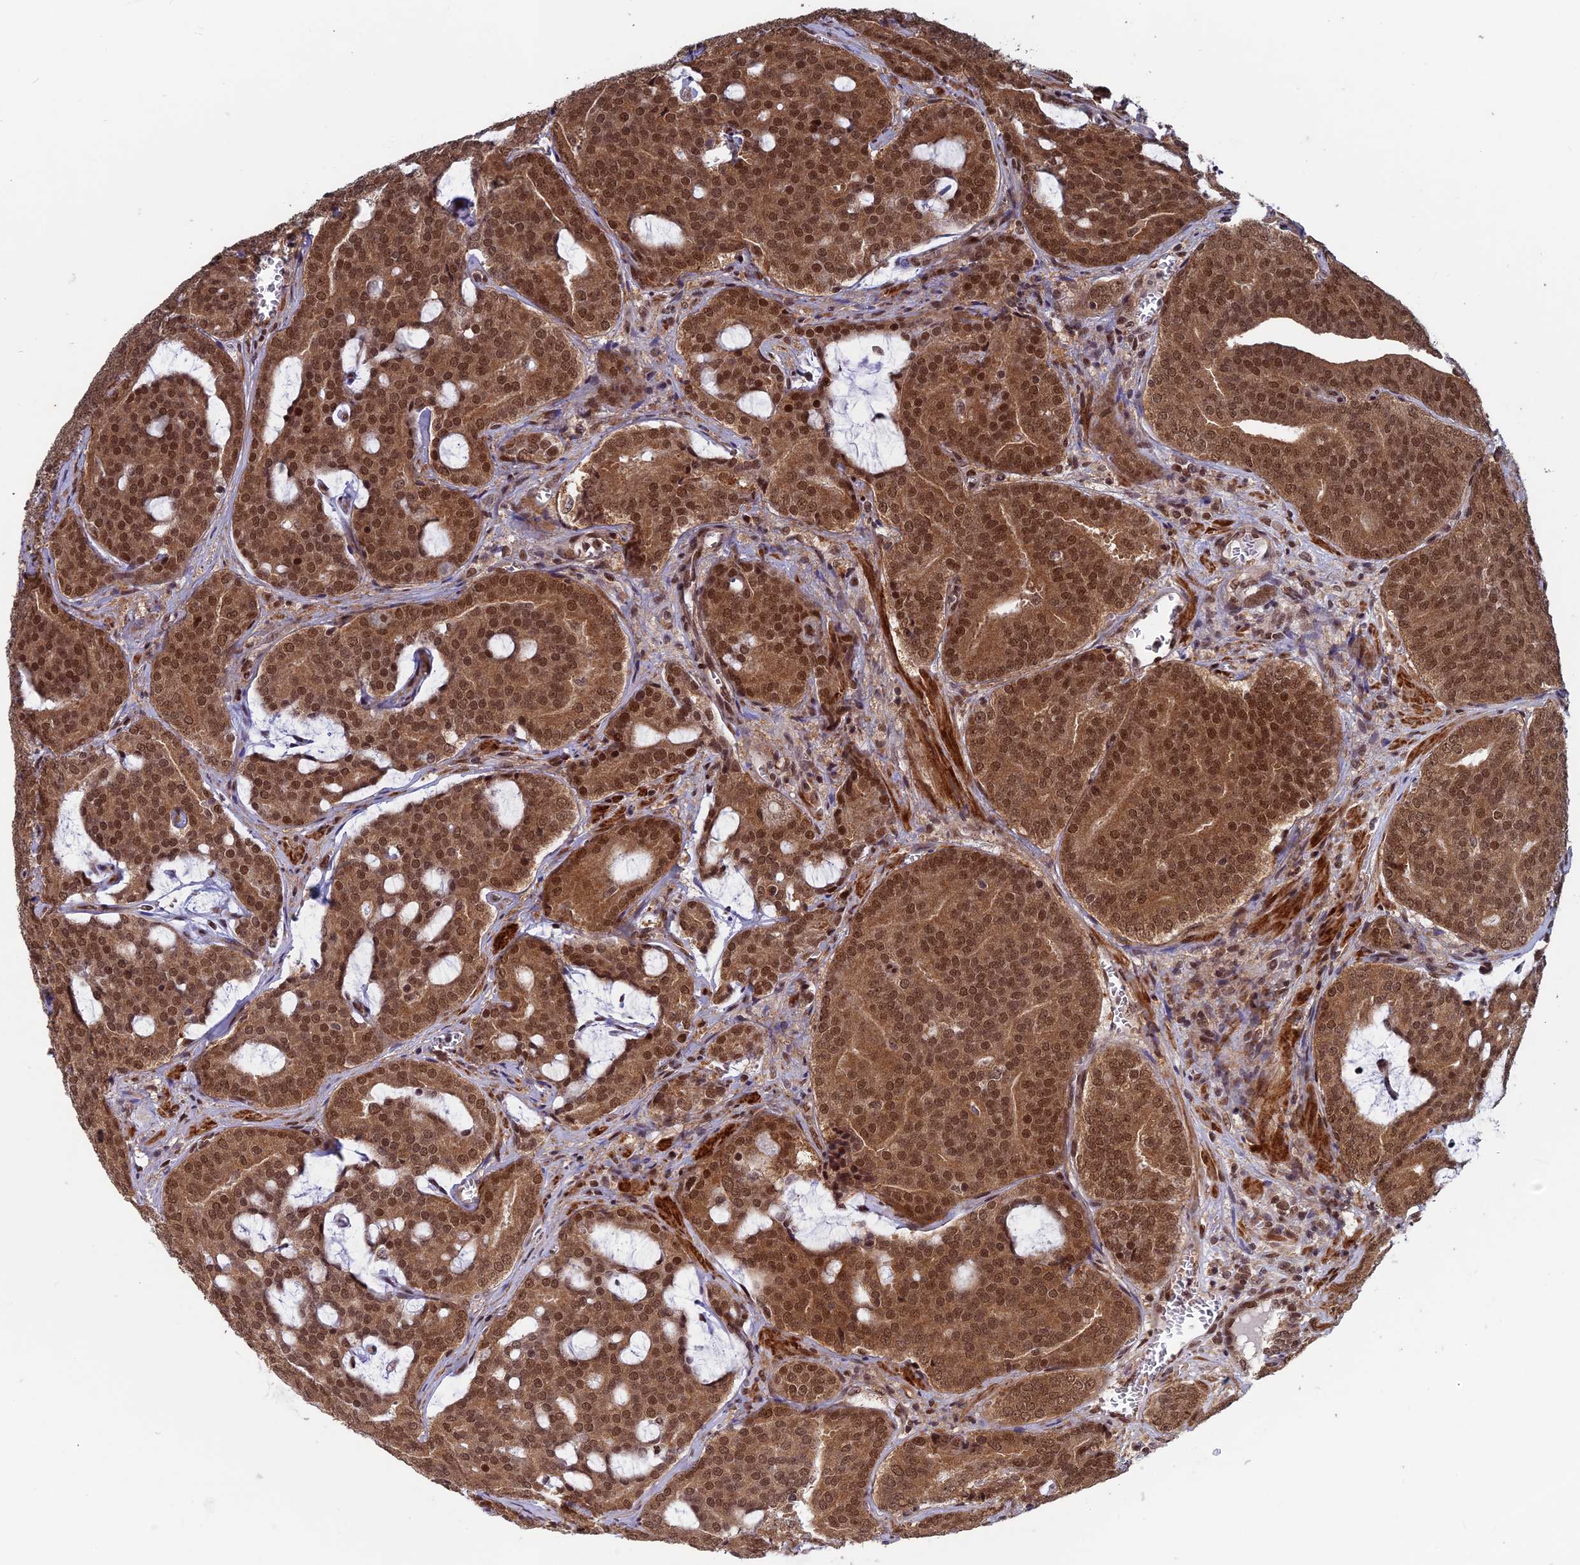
{"staining": {"intensity": "moderate", "quantity": ">75%", "location": "cytoplasmic/membranous,nuclear"}, "tissue": "prostate cancer", "cell_type": "Tumor cells", "image_type": "cancer", "snomed": [{"axis": "morphology", "description": "Adenocarcinoma, High grade"}, {"axis": "topography", "description": "Prostate"}], "caption": "This histopathology image displays immunohistochemistry (IHC) staining of prostate adenocarcinoma (high-grade), with medium moderate cytoplasmic/membranous and nuclear expression in about >75% of tumor cells.", "gene": "FAM53C", "patient": {"sex": "male", "age": 55}}